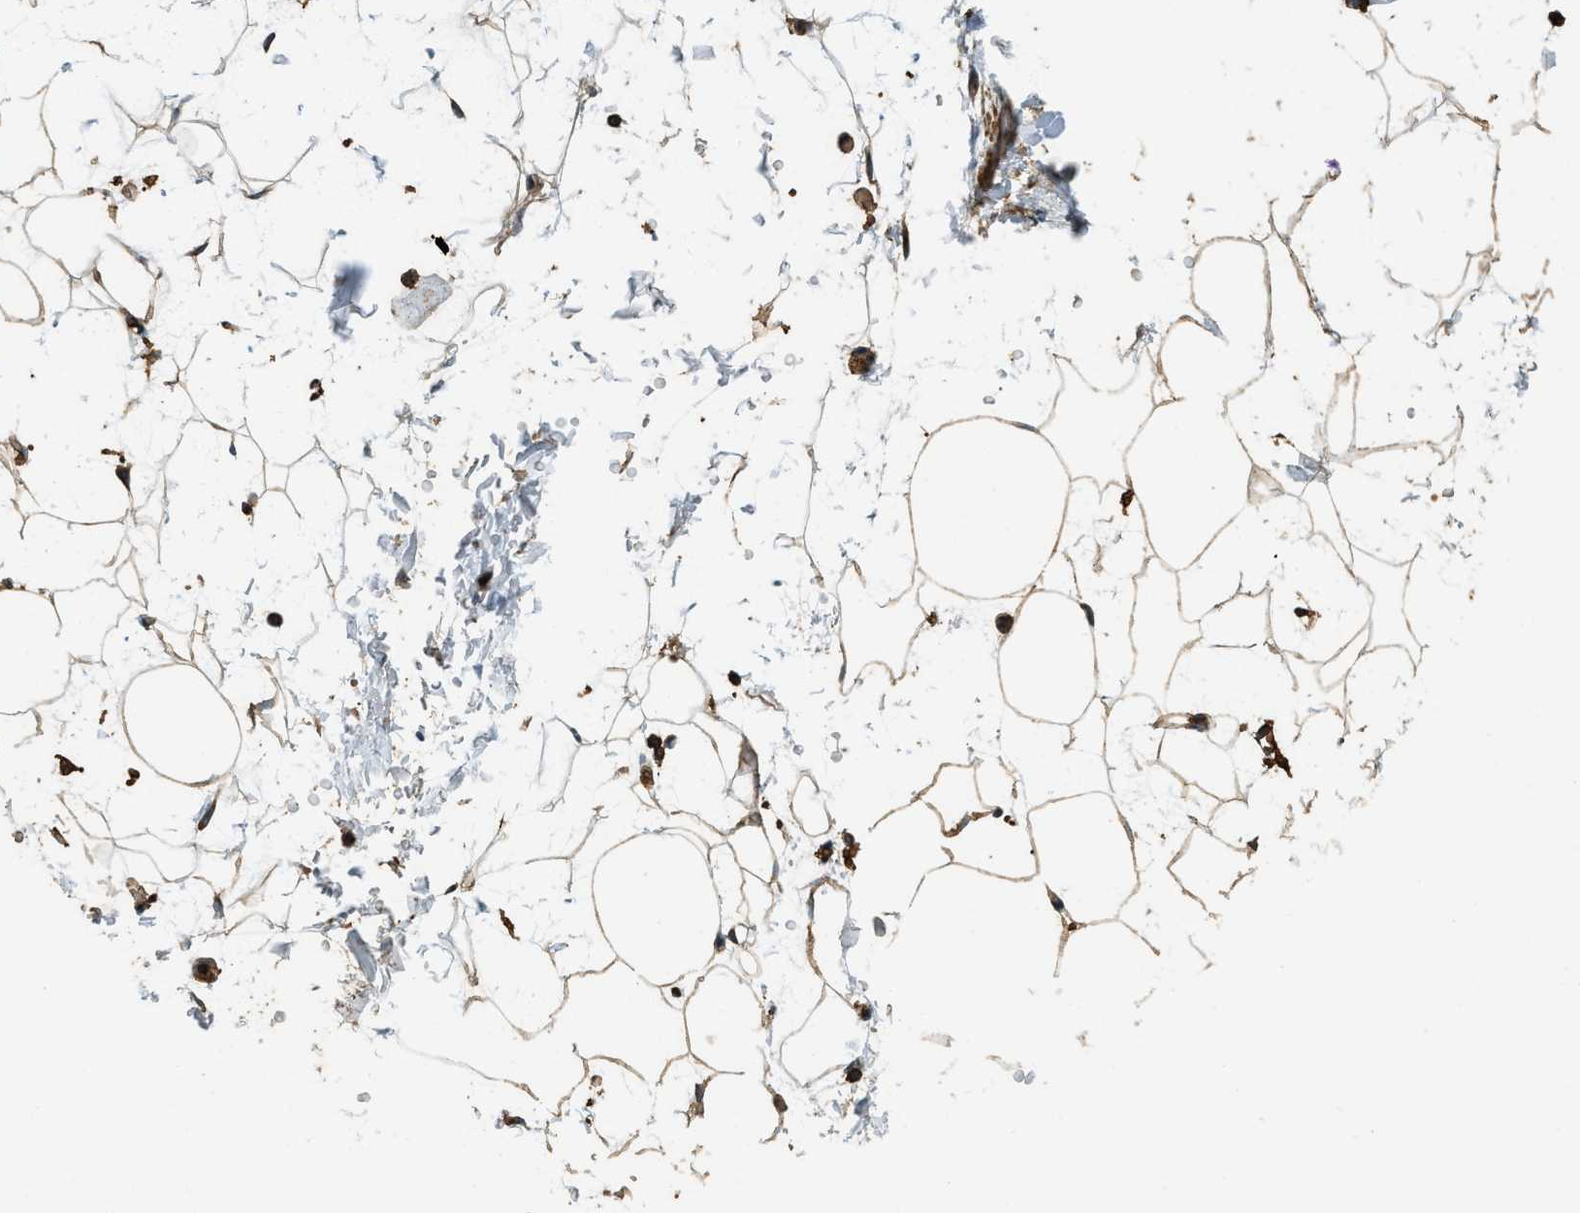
{"staining": {"intensity": "strong", "quantity": ">75%", "location": "cytoplasmic/membranous"}, "tissue": "adipose tissue", "cell_type": "Adipocytes", "image_type": "normal", "snomed": [{"axis": "morphology", "description": "Normal tissue, NOS"}, {"axis": "topography", "description": "Soft tissue"}], "caption": "The photomicrograph reveals a brown stain indicating the presence of a protein in the cytoplasmic/membranous of adipocytes in adipose tissue. (DAB IHC, brown staining for protein, blue staining for nuclei).", "gene": "ERGIC1", "patient": {"sex": "male", "age": 72}}